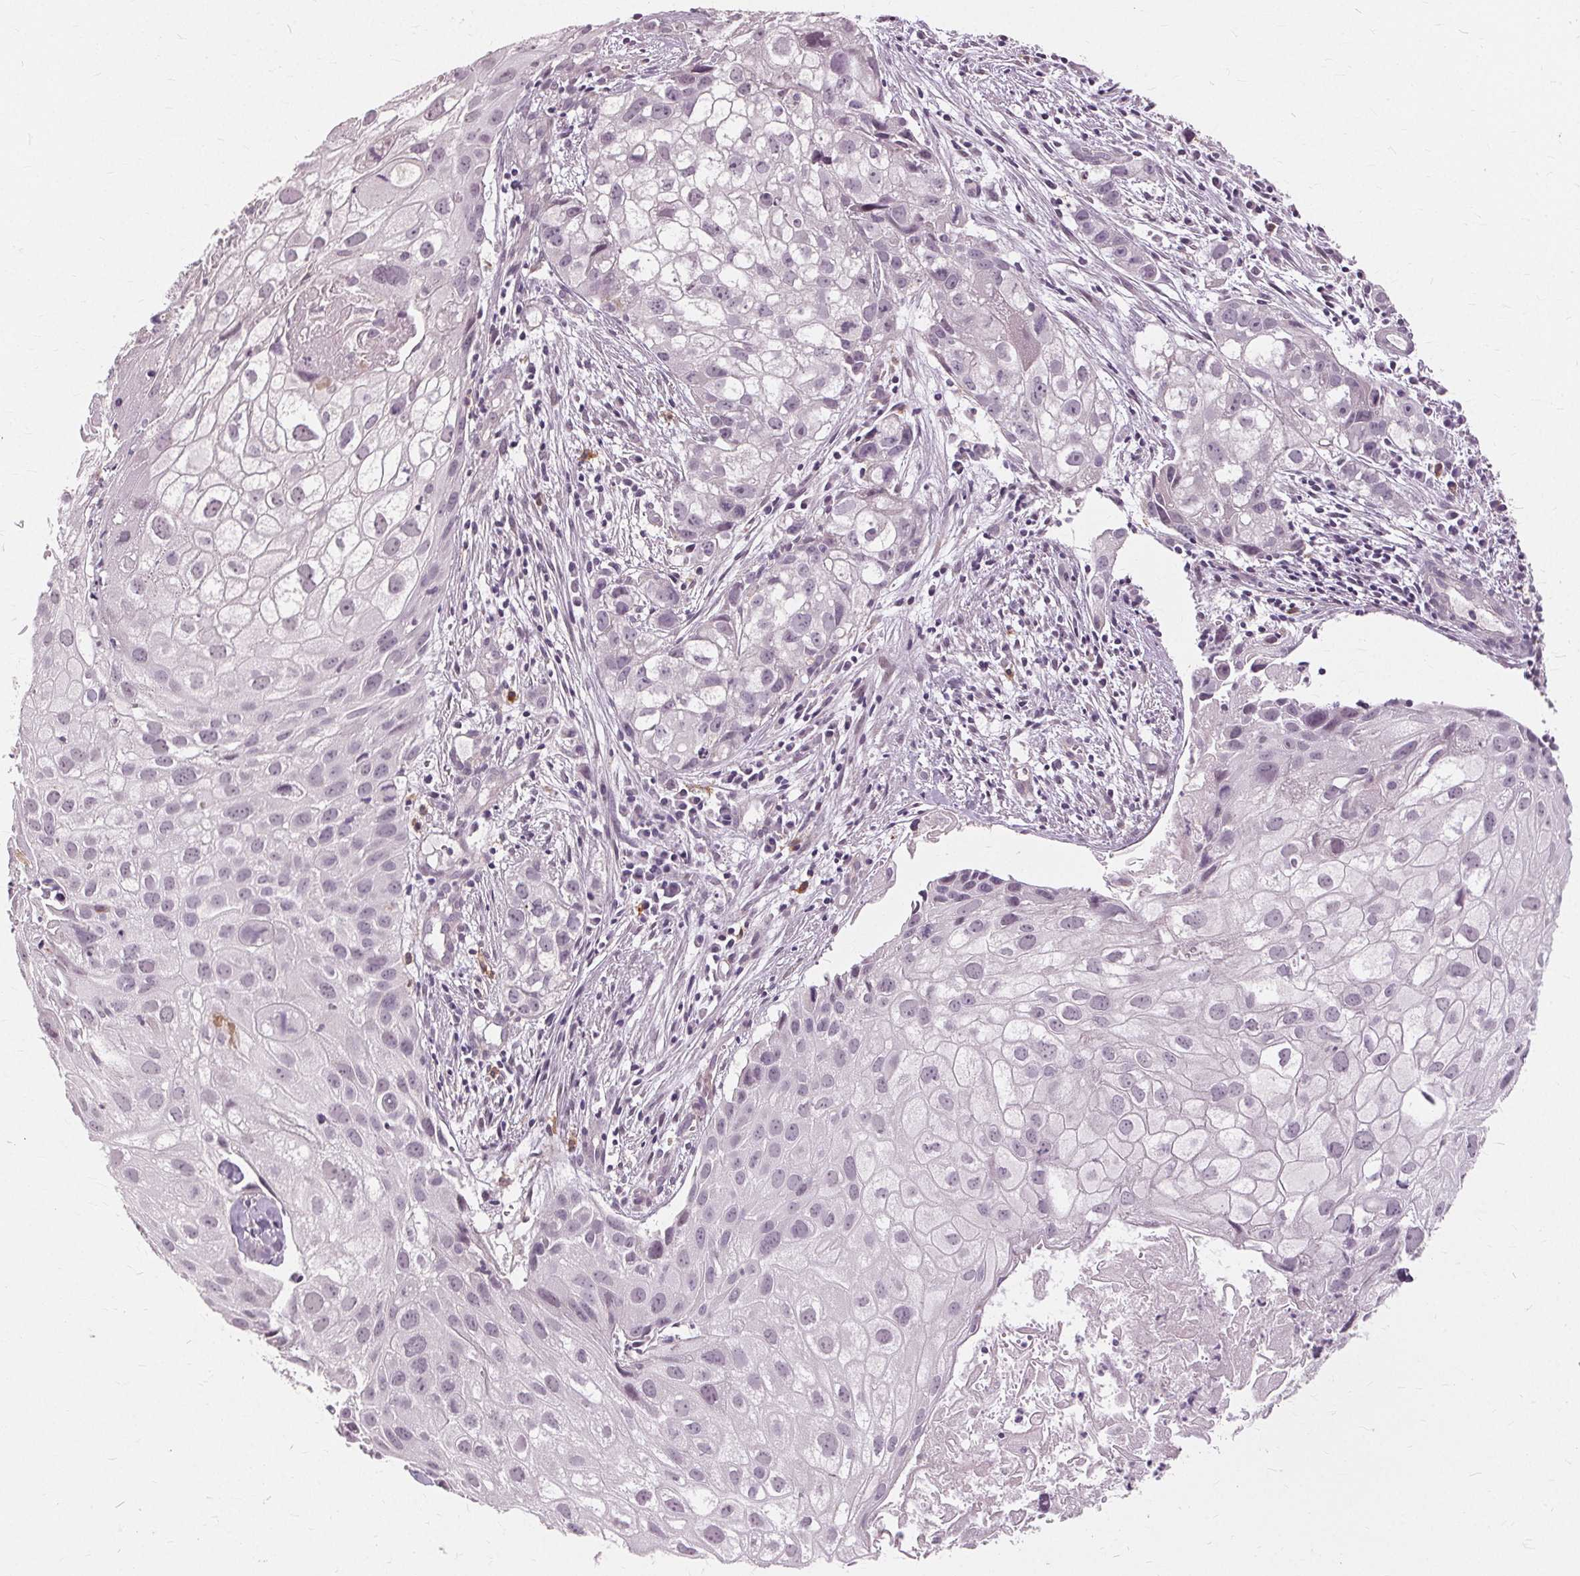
{"staining": {"intensity": "negative", "quantity": "none", "location": "none"}, "tissue": "cervical cancer", "cell_type": "Tumor cells", "image_type": "cancer", "snomed": [{"axis": "morphology", "description": "Squamous cell carcinoma, NOS"}, {"axis": "topography", "description": "Cervix"}], "caption": "Immunohistochemical staining of human cervical squamous cell carcinoma demonstrates no significant expression in tumor cells.", "gene": "SIGLEC6", "patient": {"sex": "female", "age": 53}}